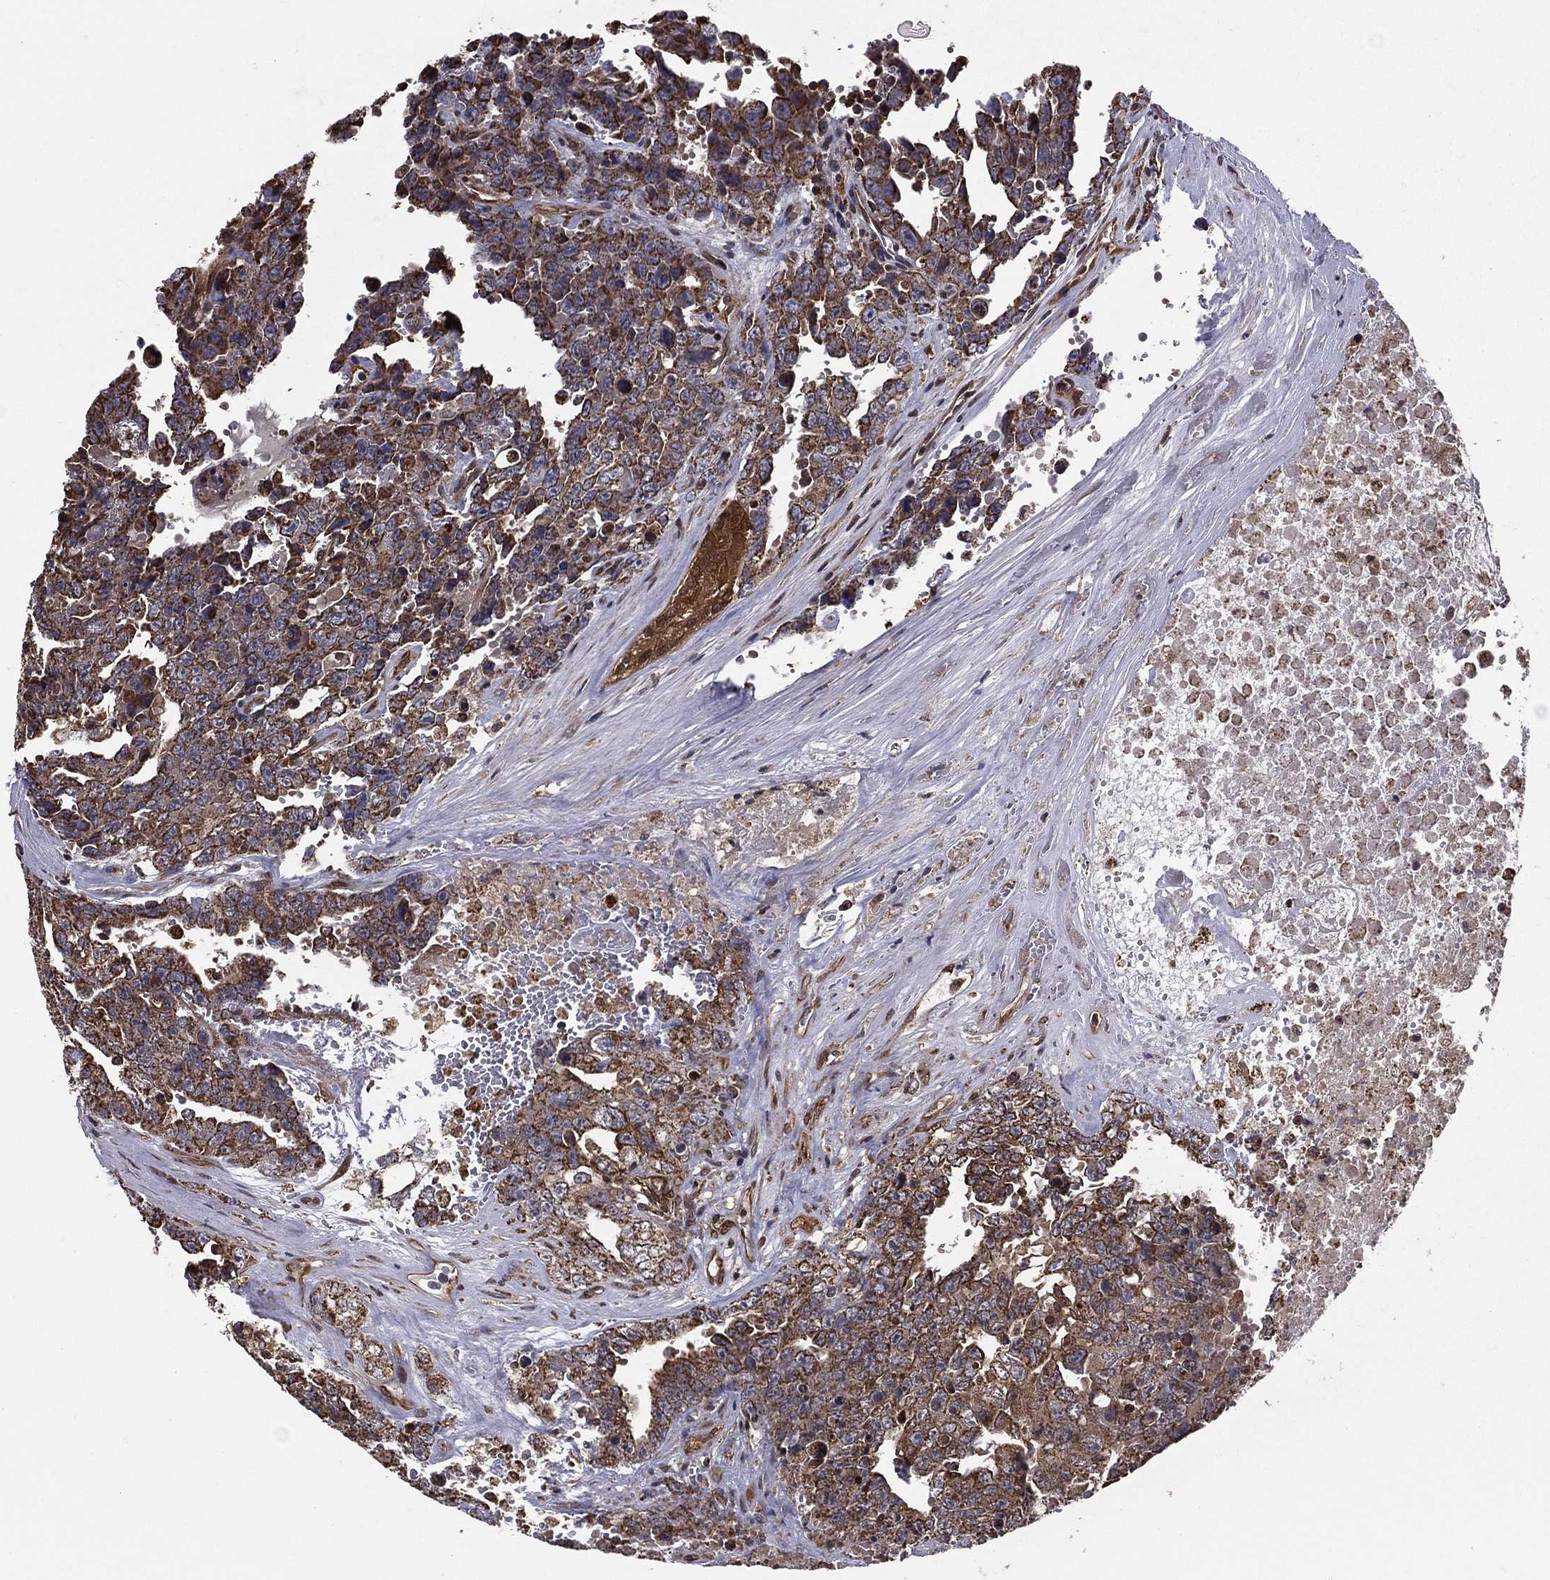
{"staining": {"intensity": "weak", "quantity": ">75%", "location": "cytoplasmic/membranous"}, "tissue": "testis cancer", "cell_type": "Tumor cells", "image_type": "cancer", "snomed": [{"axis": "morphology", "description": "Carcinoma, Embryonal, NOS"}, {"axis": "topography", "description": "Testis"}], "caption": "Testis cancer (embryonal carcinoma) stained for a protein (brown) shows weak cytoplasmic/membranous positive staining in about >75% of tumor cells.", "gene": "RIGI", "patient": {"sex": "male", "age": 24}}